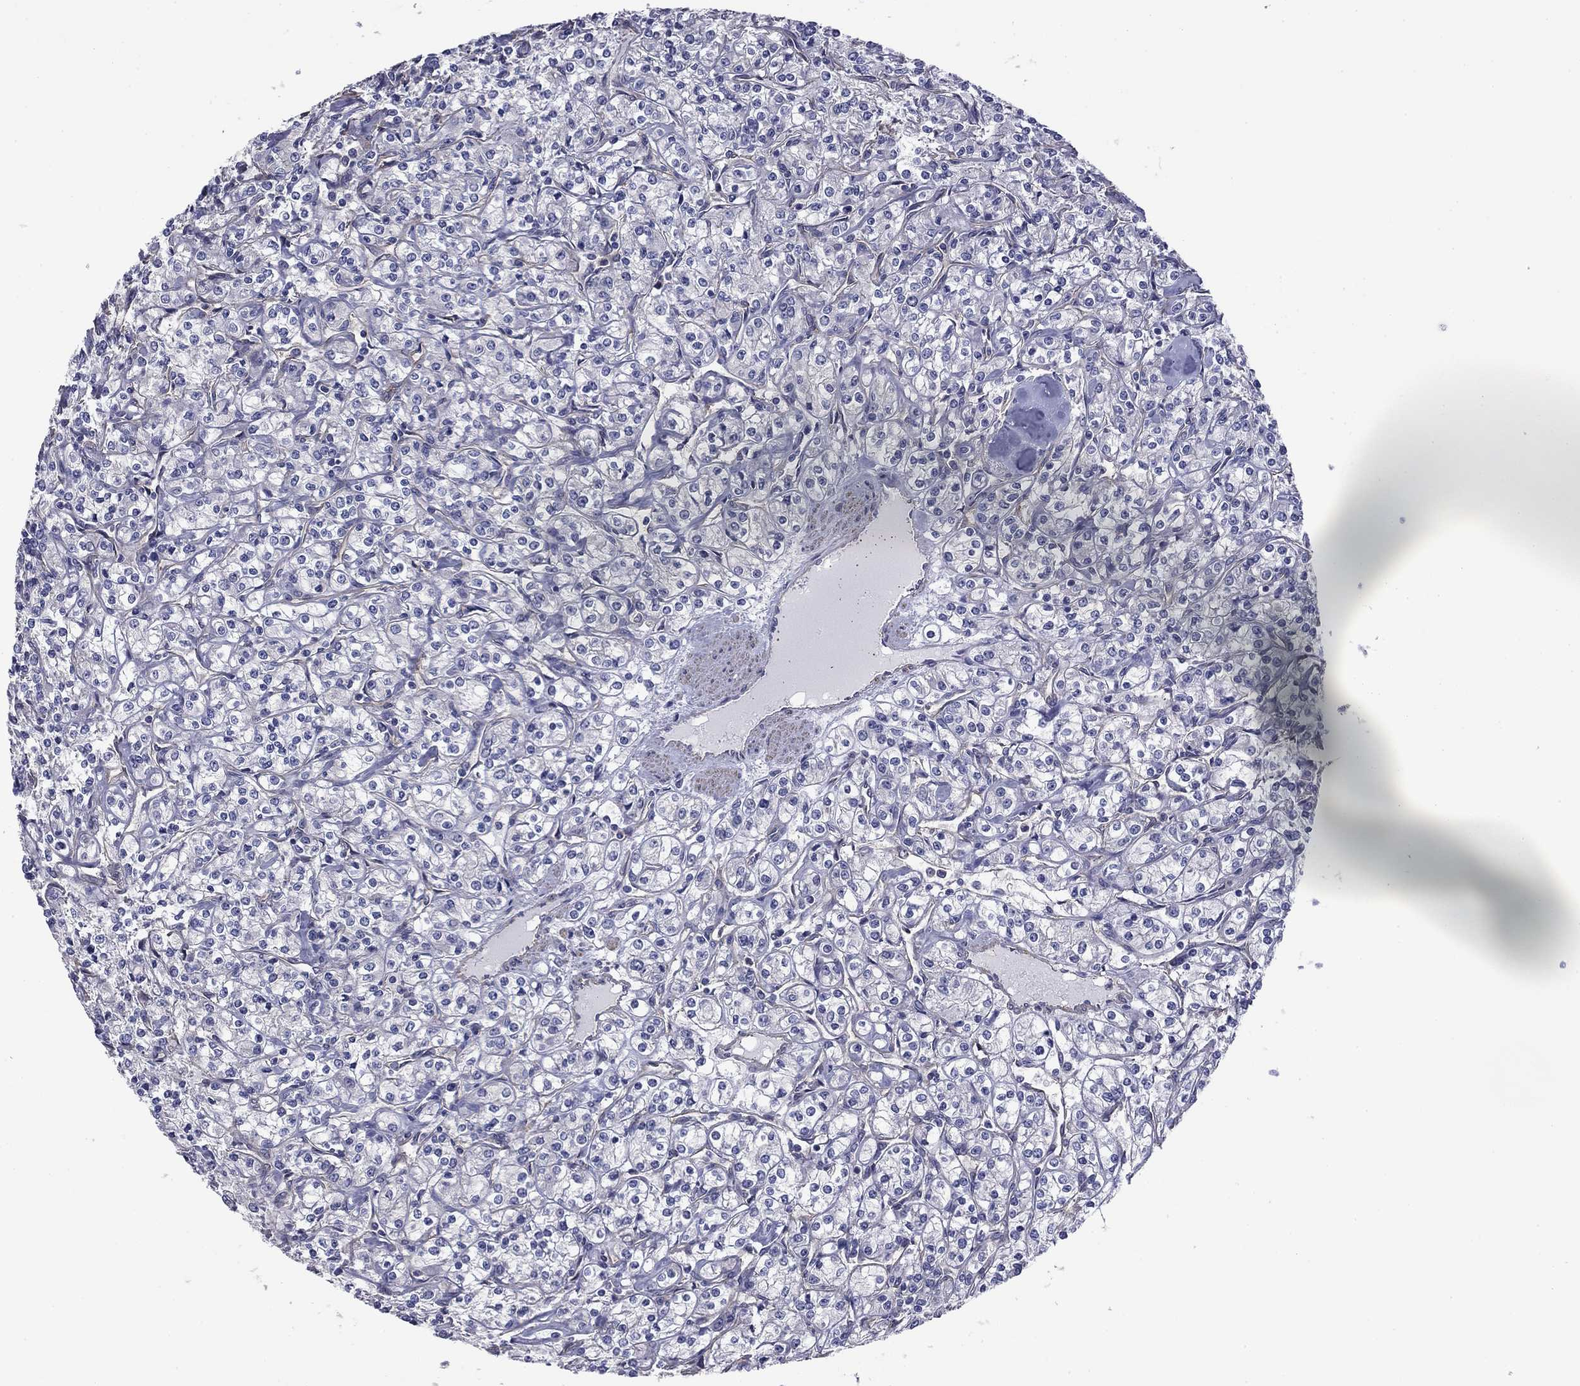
{"staining": {"intensity": "negative", "quantity": "none", "location": "none"}, "tissue": "renal cancer", "cell_type": "Tumor cells", "image_type": "cancer", "snomed": [{"axis": "morphology", "description": "Adenocarcinoma, NOS"}, {"axis": "topography", "description": "Kidney"}], "caption": "This is a photomicrograph of IHC staining of renal adenocarcinoma, which shows no staining in tumor cells.", "gene": "TCHH", "patient": {"sex": "male", "age": 77}}